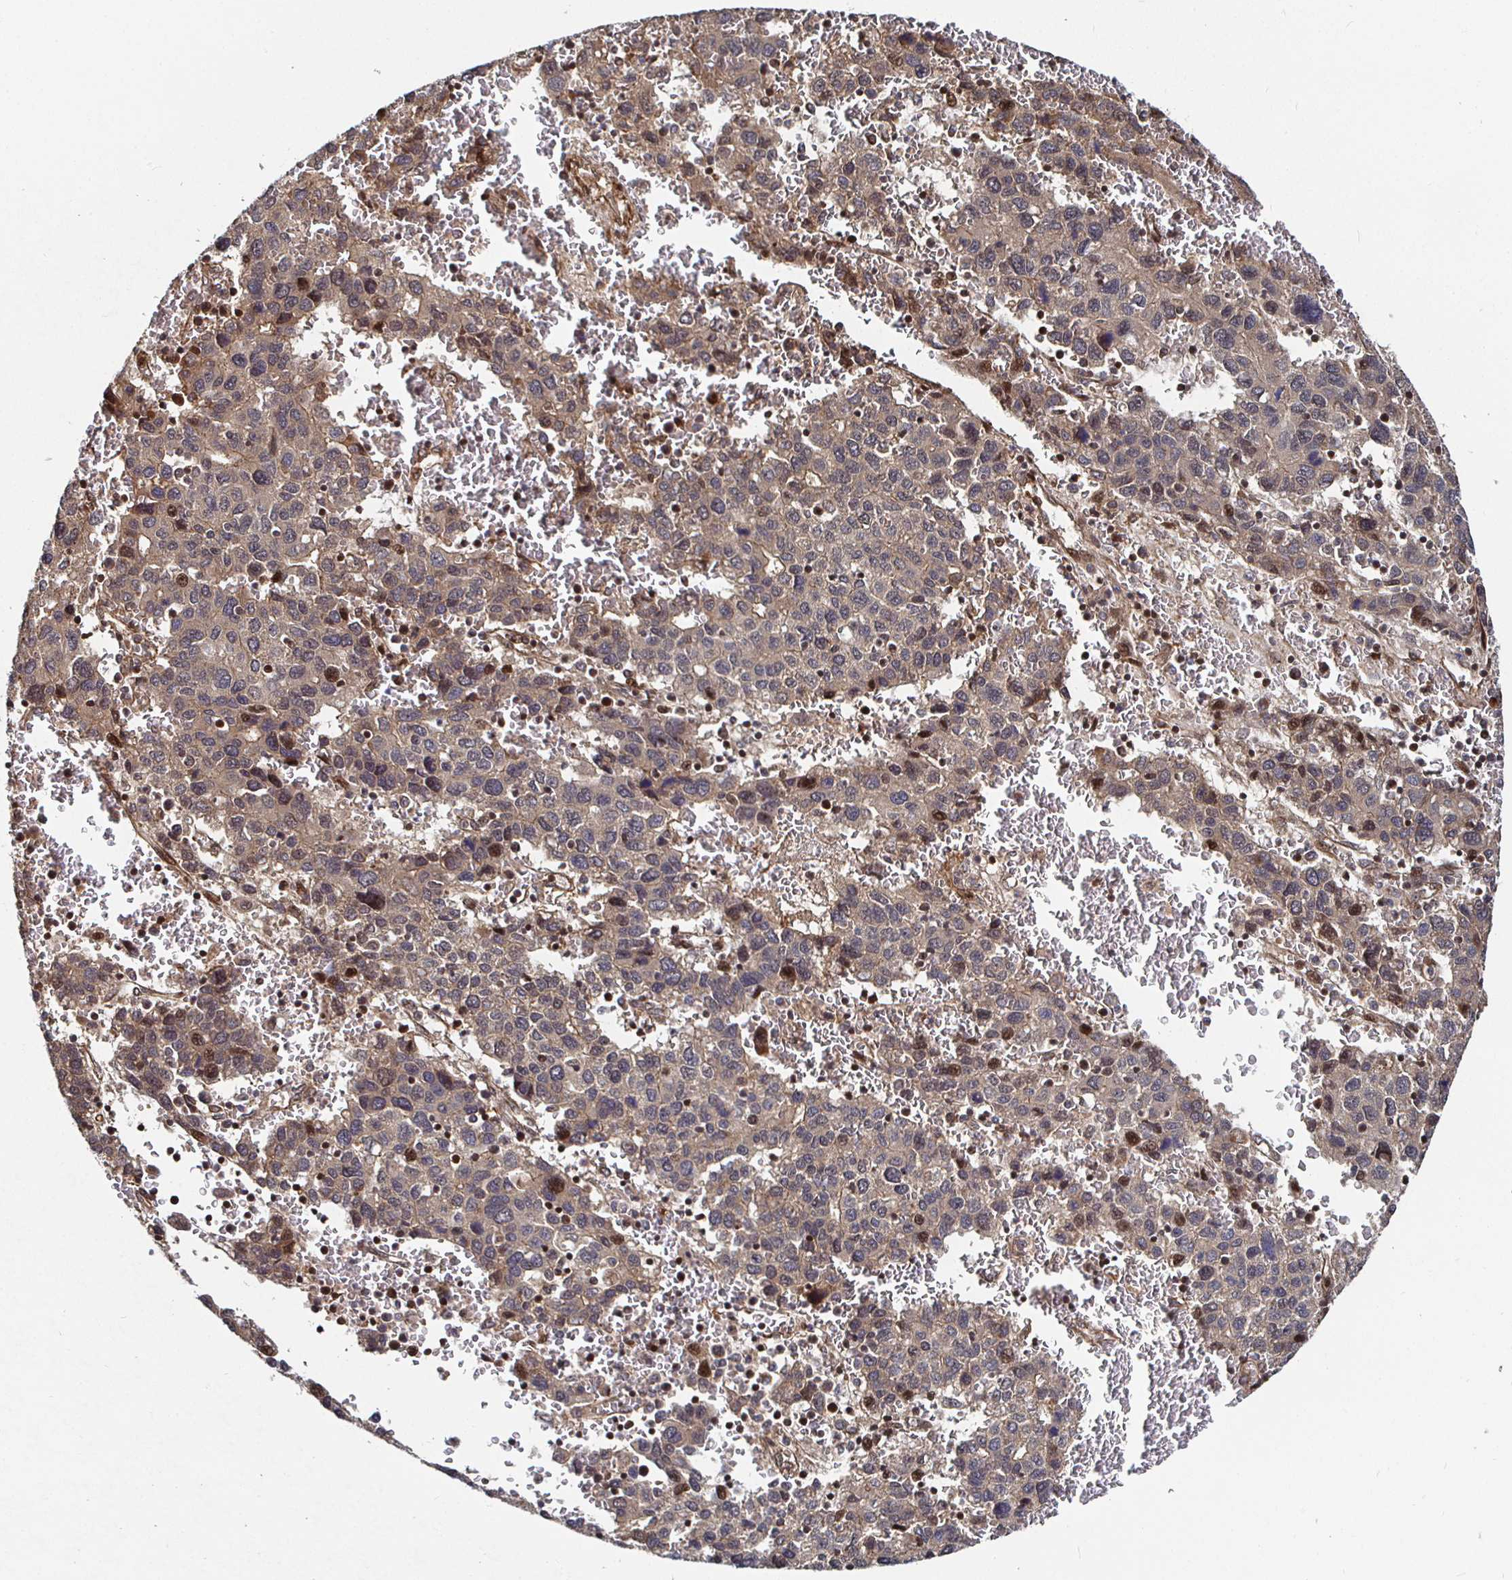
{"staining": {"intensity": "weak", "quantity": "<25%", "location": "cytoplasmic/membranous"}, "tissue": "liver cancer", "cell_type": "Tumor cells", "image_type": "cancer", "snomed": [{"axis": "morphology", "description": "Carcinoma, Hepatocellular, NOS"}, {"axis": "topography", "description": "Liver"}], "caption": "Tumor cells show no significant staining in hepatocellular carcinoma (liver). The staining is performed using DAB brown chromogen with nuclei counter-stained in using hematoxylin.", "gene": "TBKBP1", "patient": {"sex": "male", "age": 69}}